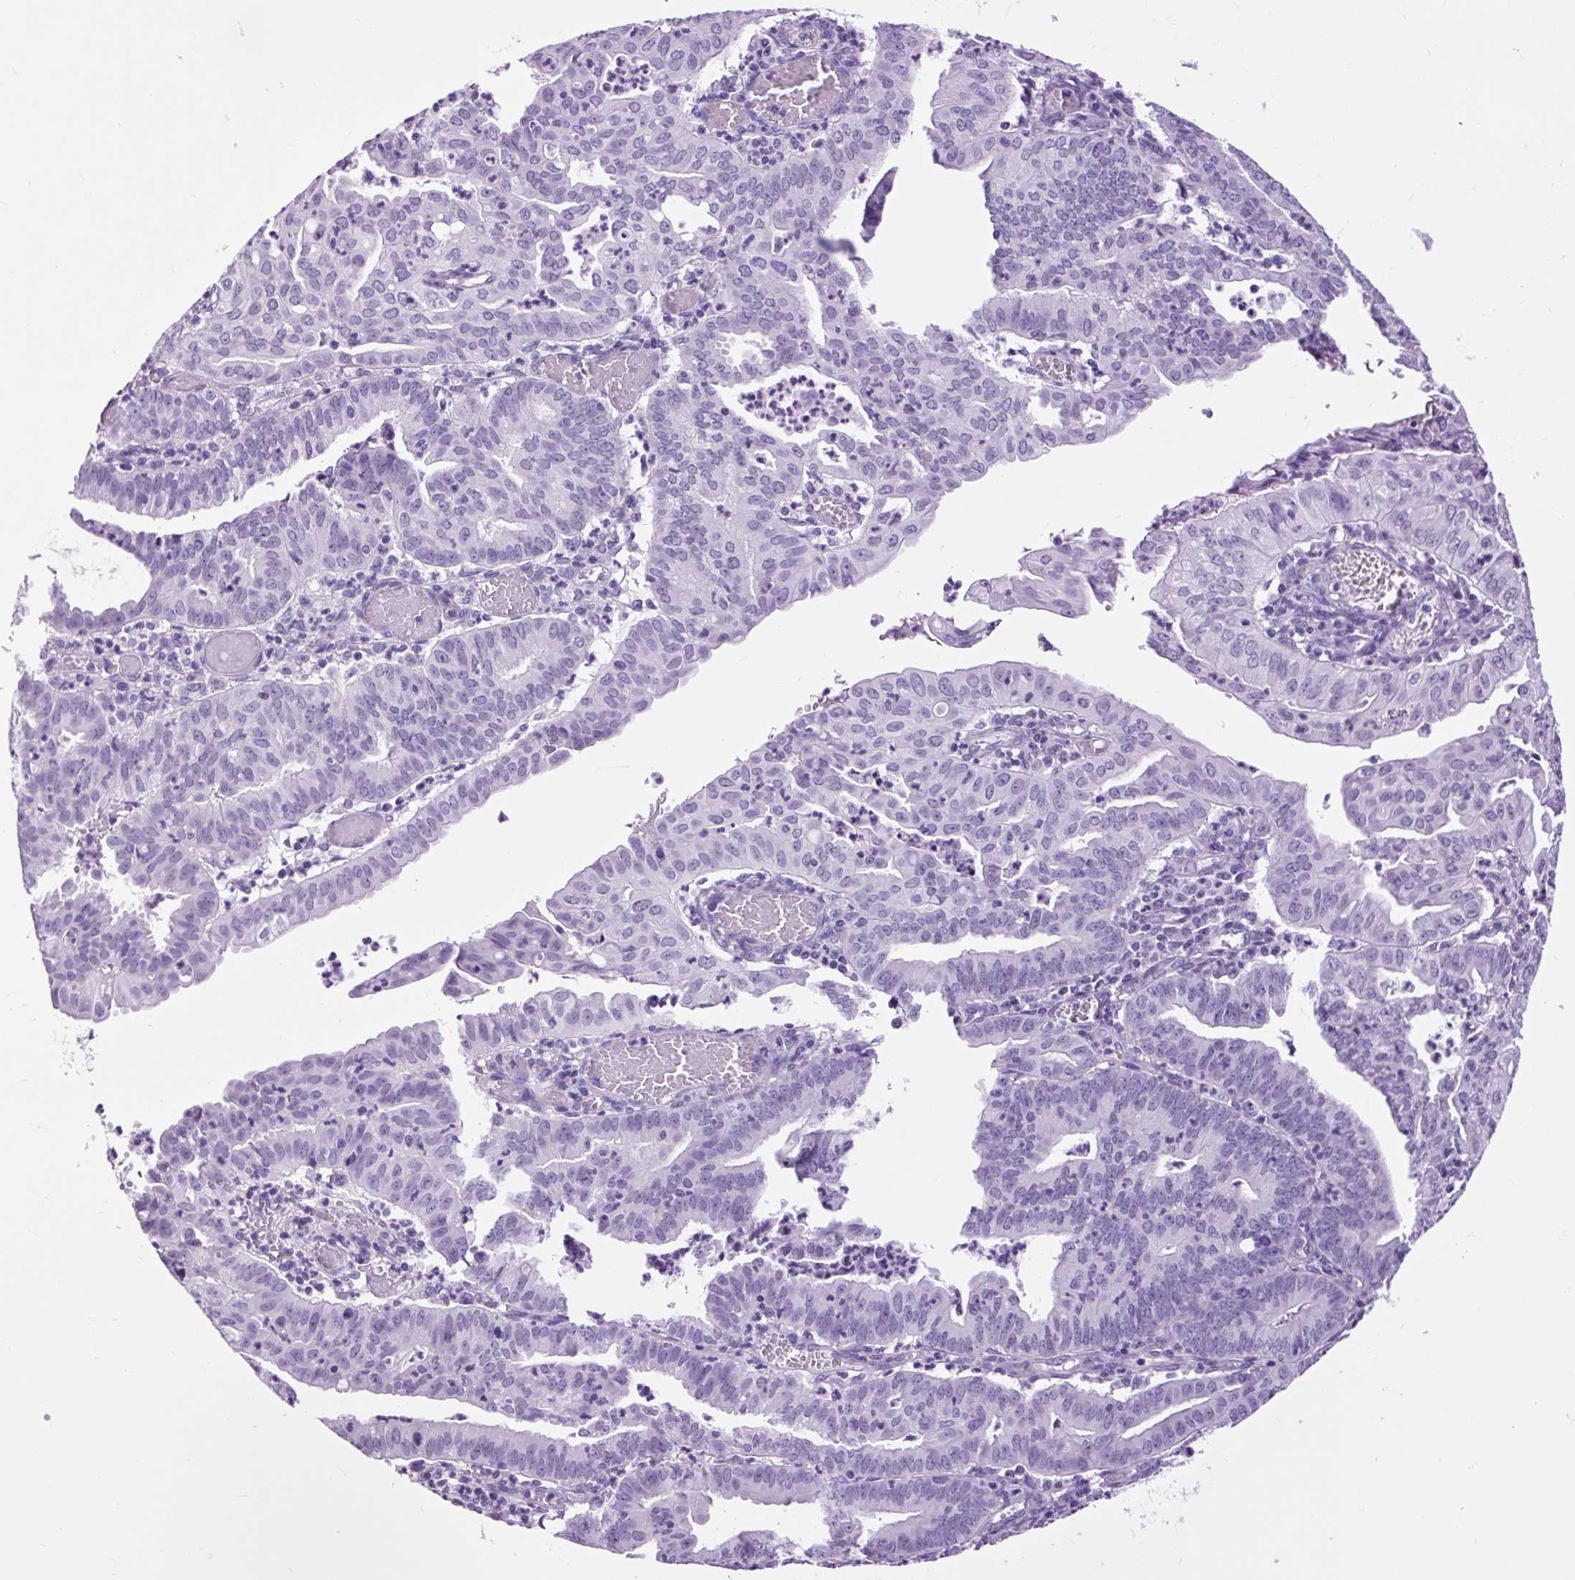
{"staining": {"intensity": "negative", "quantity": "none", "location": "none"}, "tissue": "endometrial cancer", "cell_type": "Tumor cells", "image_type": "cancer", "snomed": [{"axis": "morphology", "description": "Adenocarcinoma, NOS"}, {"axis": "topography", "description": "Endometrium"}], "caption": "The histopathology image reveals no significant staining in tumor cells of adenocarcinoma (endometrial).", "gene": "DPP6", "patient": {"sex": "female", "age": 60}}